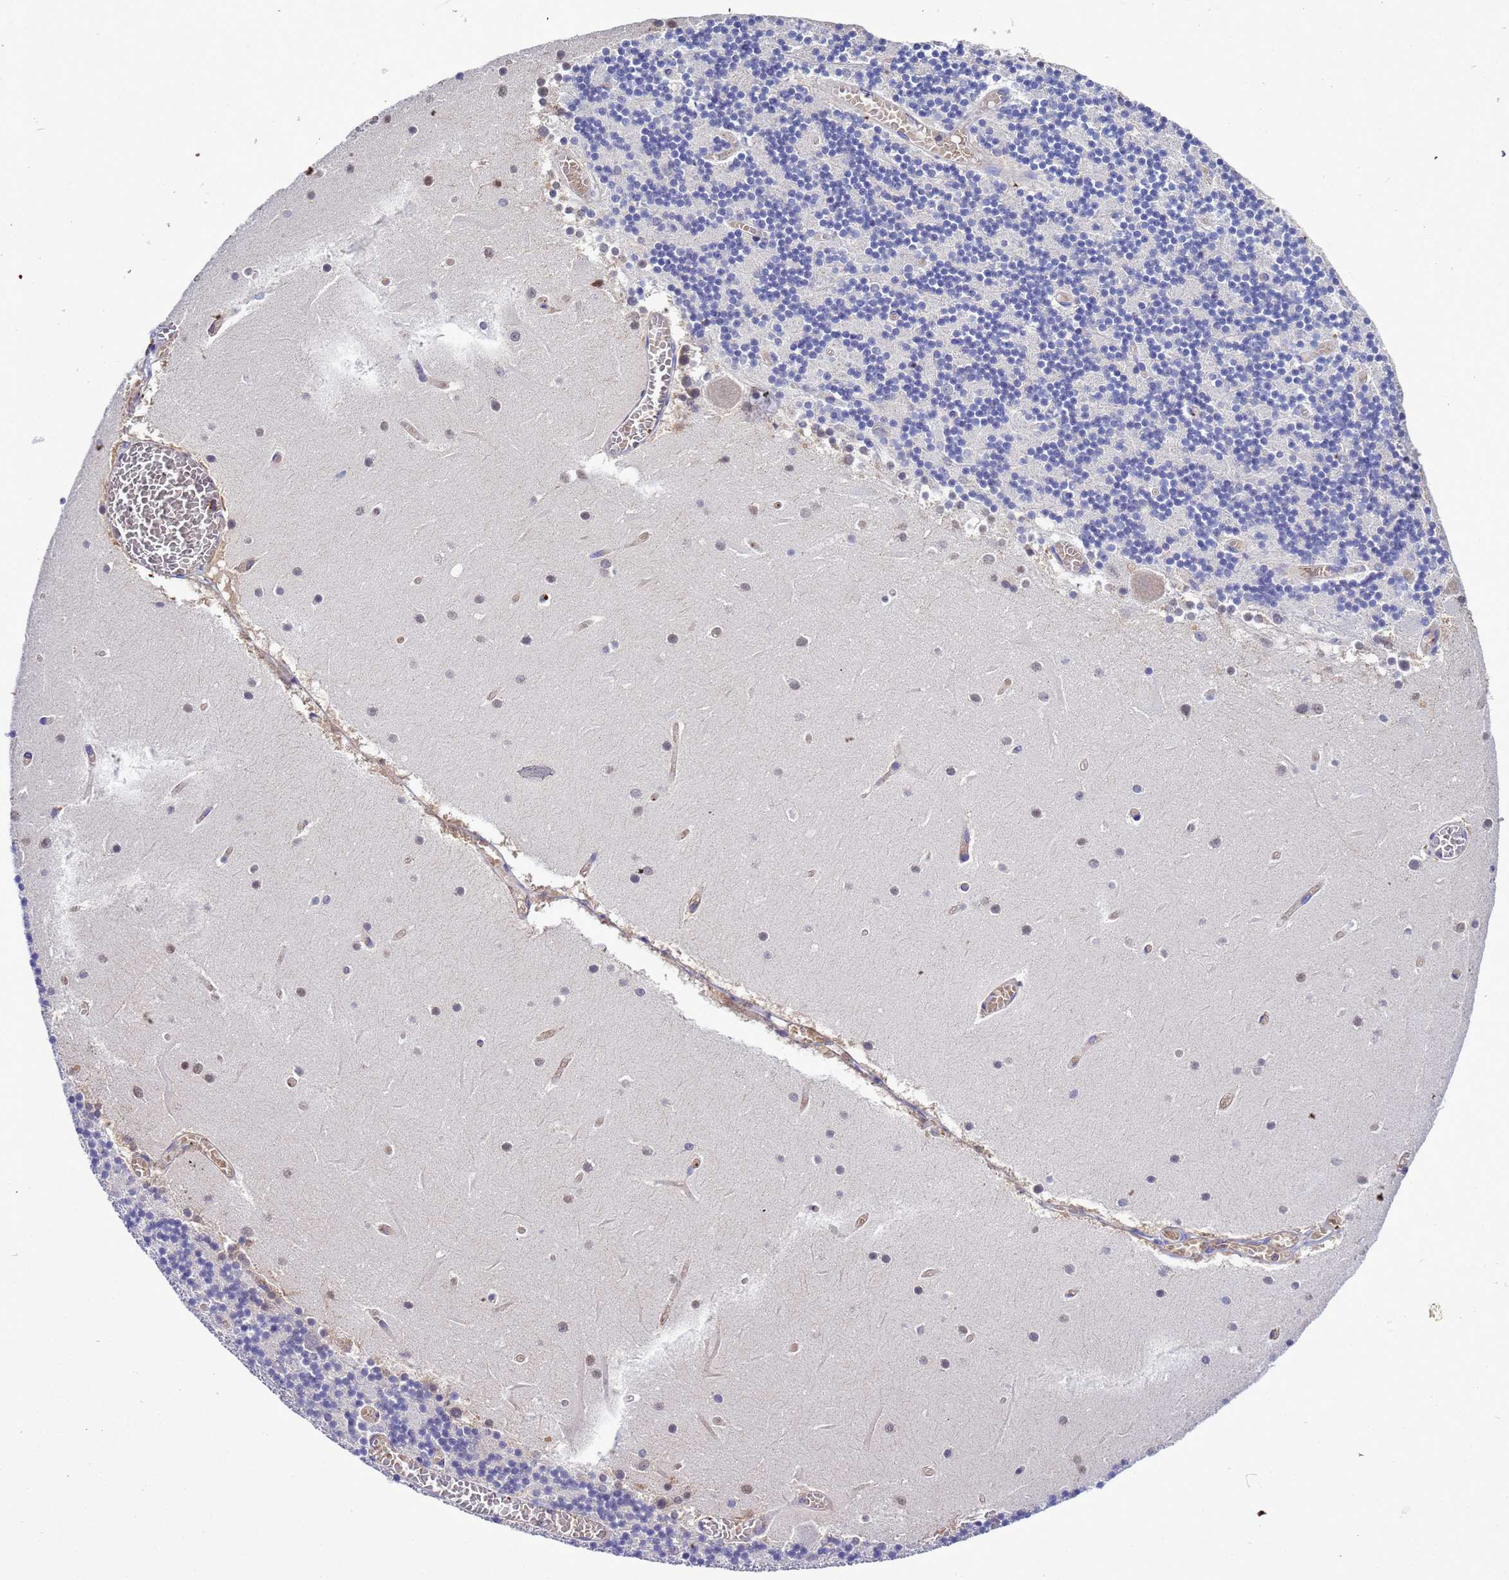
{"staining": {"intensity": "negative", "quantity": "none", "location": "none"}, "tissue": "cerebellum", "cell_type": "Cells in granular layer", "image_type": "normal", "snomed": [{"axis": "morphology", "description": "Normal tissue, NOS"}, {"axis": "topography", "description": "Cerebellum"}], "caption": "Immunohistochemistry (IHC) histopathology image of normal cerebellum stained for a protein (brown), which reveals no positivity in cells in granular layer.", "gene": "H1", "patient": {"sex": "female", "age": 28}}